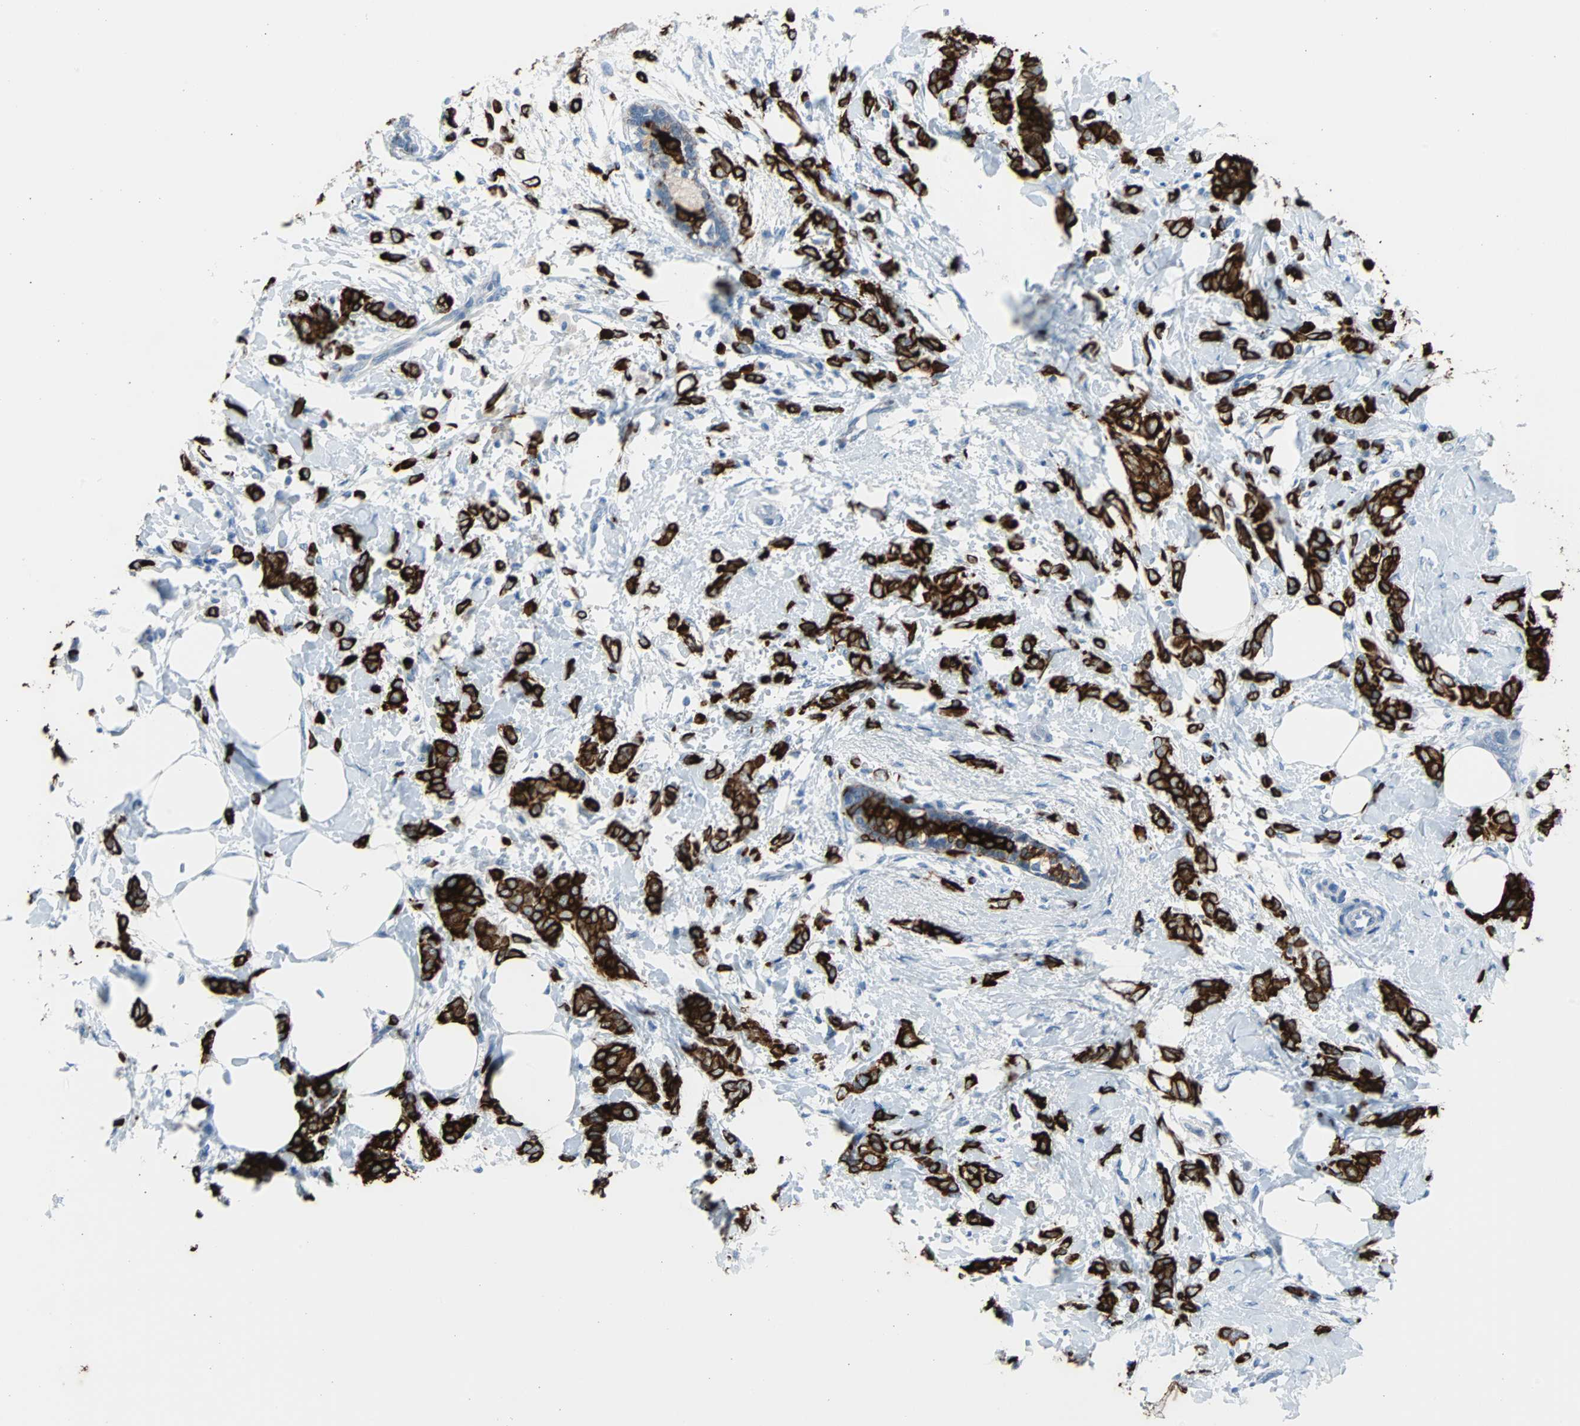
{"staining": {"intensity": "strong", "quantity": ">75%", "location": "cytoplasmic/membranous"}, "tissue": "breast cancer", "cell_type": "Tumor cells", "image_type": "cancer", "snomed": [{"axis": "morphology", "description": "Lobular carcinoma, in situ"}, {"axis": "morphology", "description": "Lobular carcinoma"}, {"axis": "topography", "description": "Breast"}], "caption": "Tumor cells show strong cytoplasmic/membranous staining in about >75% of cells in breast cancer.", "gene": "KRT7", "patient": {"sex": "female", "age": 41}}